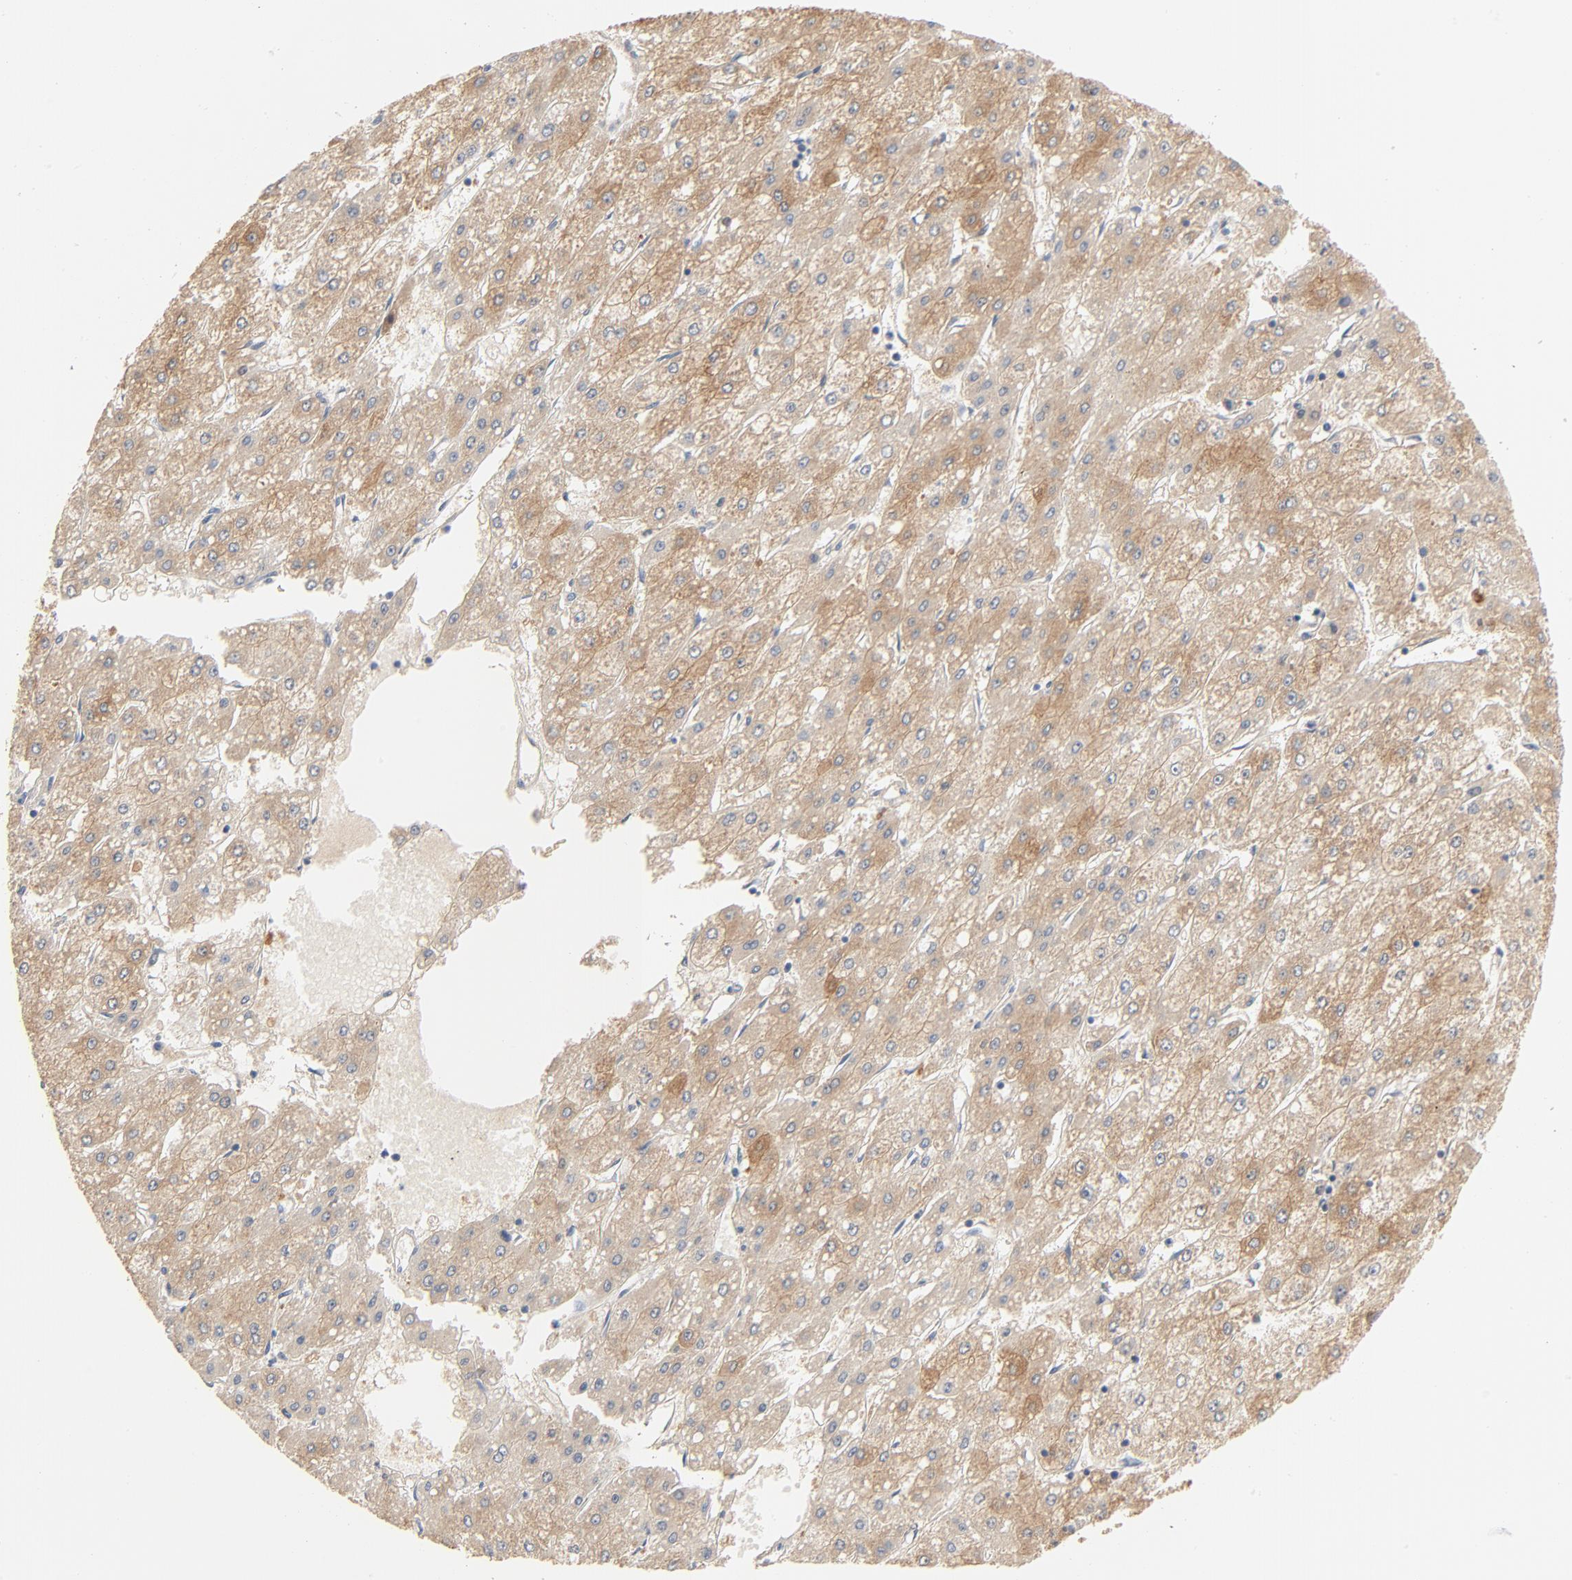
{"staining": {"intensity": "moderate", "quantity": ">75%", "location": "cytoplasmic/membranous"}, "tissue": "liver cancer", "cell_type": "Tumor cells", "image_type": "cancer", "snomed": [{"axis": "morphology", "description": "Carcinoma, Hepatocellular, NOS"}, {"axis": "topography", "description": "Liver"}], "caption": "Hepatocellular carcinoma (liver) stained with IHC shows moderate cytoplasmic/membranous staining in approximately >75% of tumor cells.", "gene": "ZDHHC8", "patient": {"sex": "female", "age": 52}}